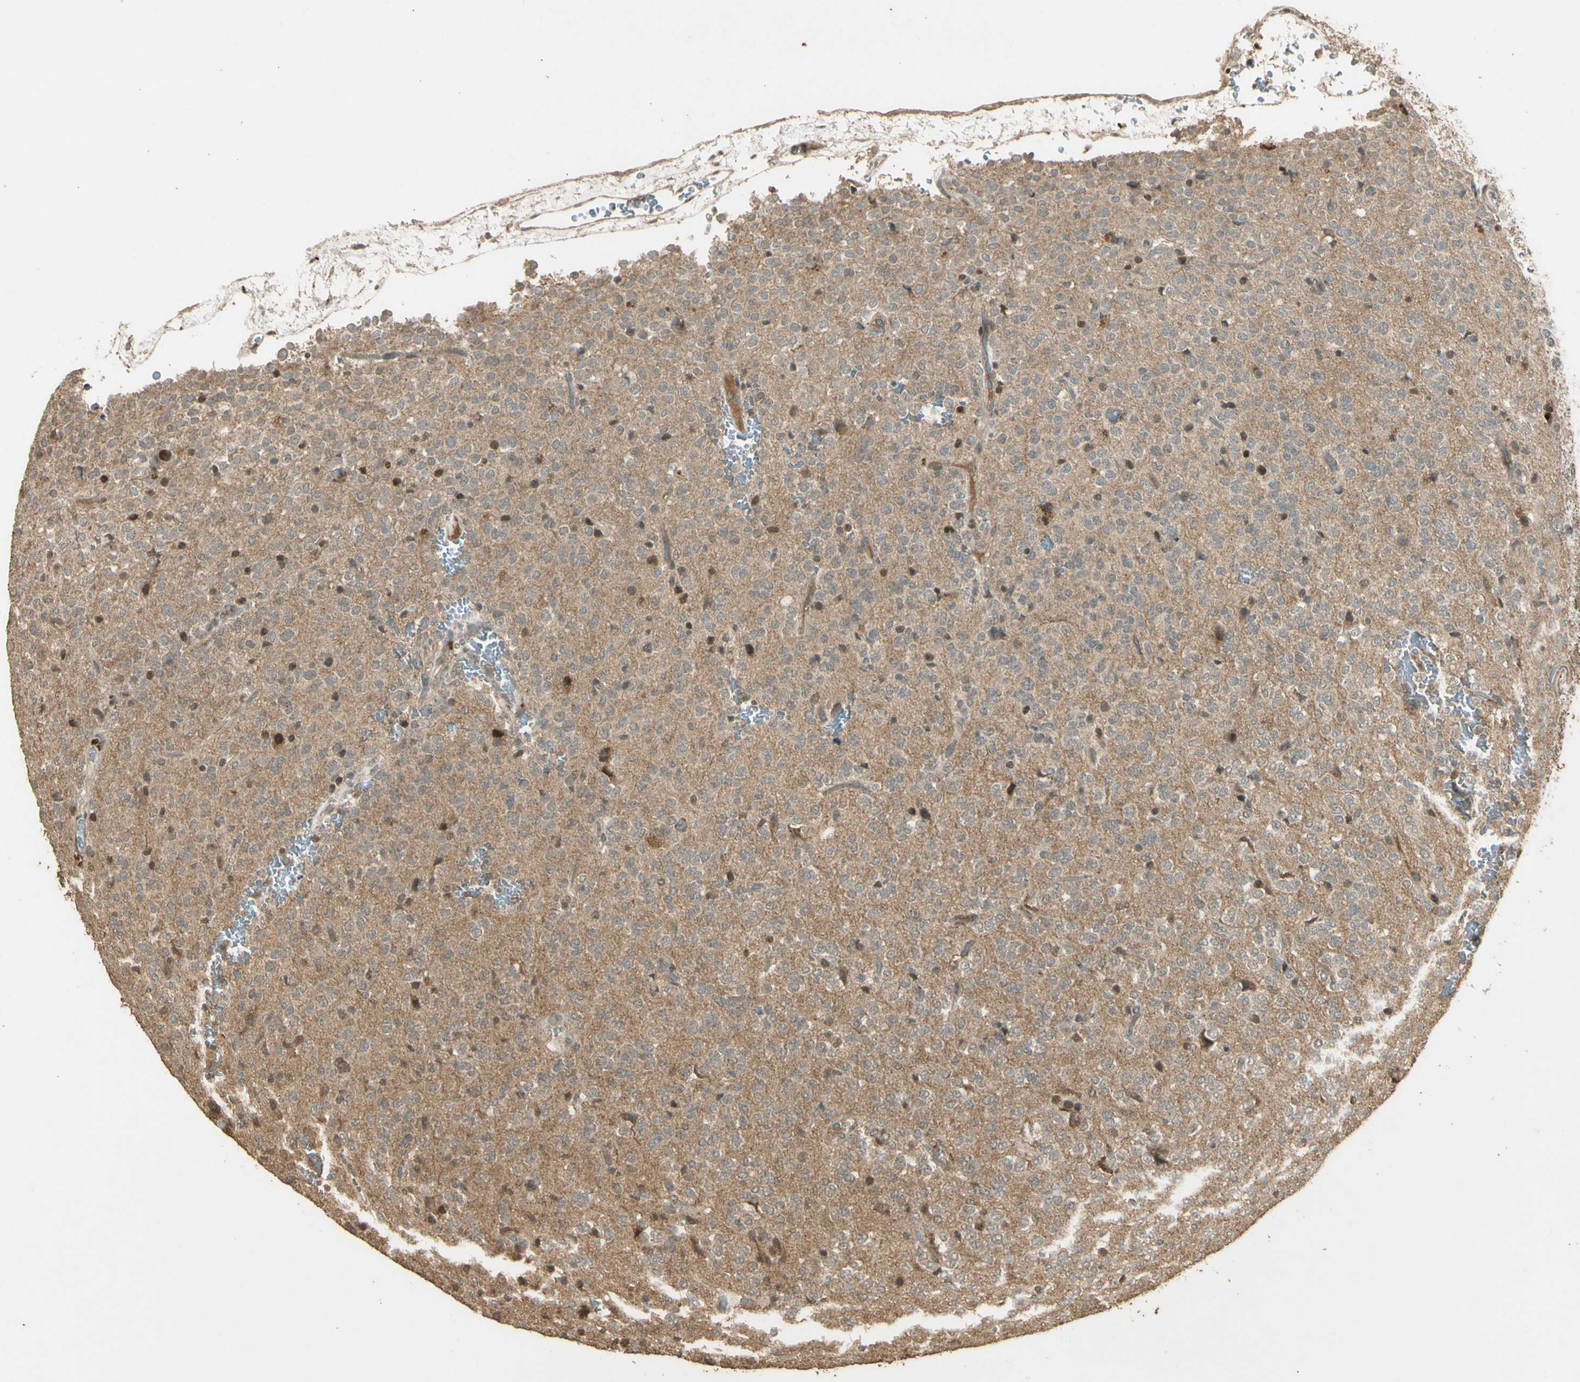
{"staining": {"intensity": "negative", "quantity": "none", "location": "none"}, "tissue": "glioma", "cell_type": "Tumor cells", "image_type": "cancer", "snomed": [{"axis": "morphology", "description": "Glioma, malignant, Low grade"}, {"axis": "topography", "description": "Brain"}], "caption": "An image of human glioma is negative for staining in tumor cells.", "gene": "GMEB2", "patient": {"sex": "male", "age": 38}}